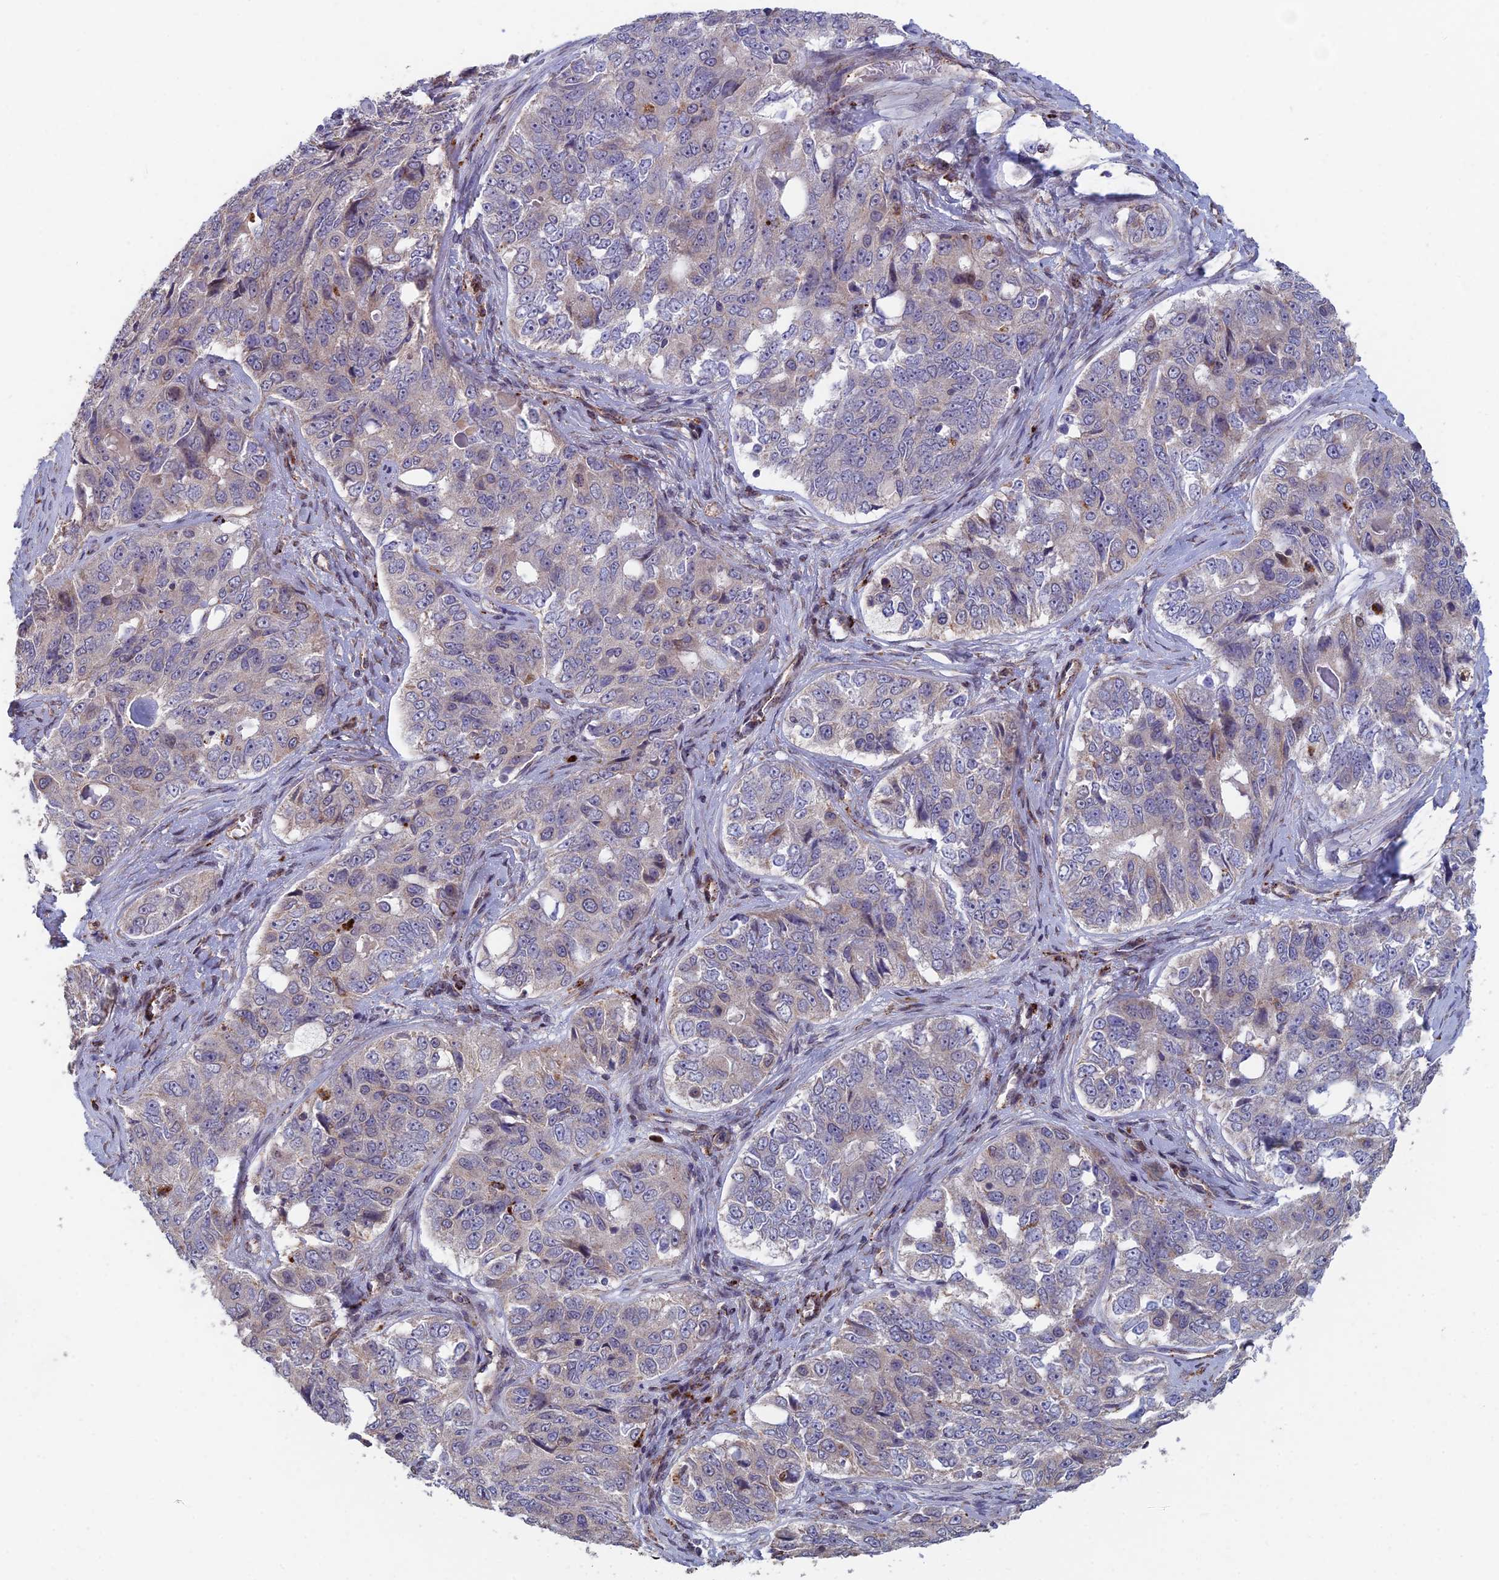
{"staining": {"intensity": "weak", "quantity": "<25%", "location": "cytoplasmic/membranous"}, "tissue": "ovarian cancer", "cell_type": "Tumor cells", "image_type": "cancer", "snomed": [{"axis": "morphology", "description": "Carcinoma, endometroid"}, {"axis": "topography", "description": "Ovary"}], "caption": "Tumor cells show no significant protein expression in endometroid carcinoma (ovarian).", "gene": "FOXS1", "patient": {"sex": "female", "age": 51}}